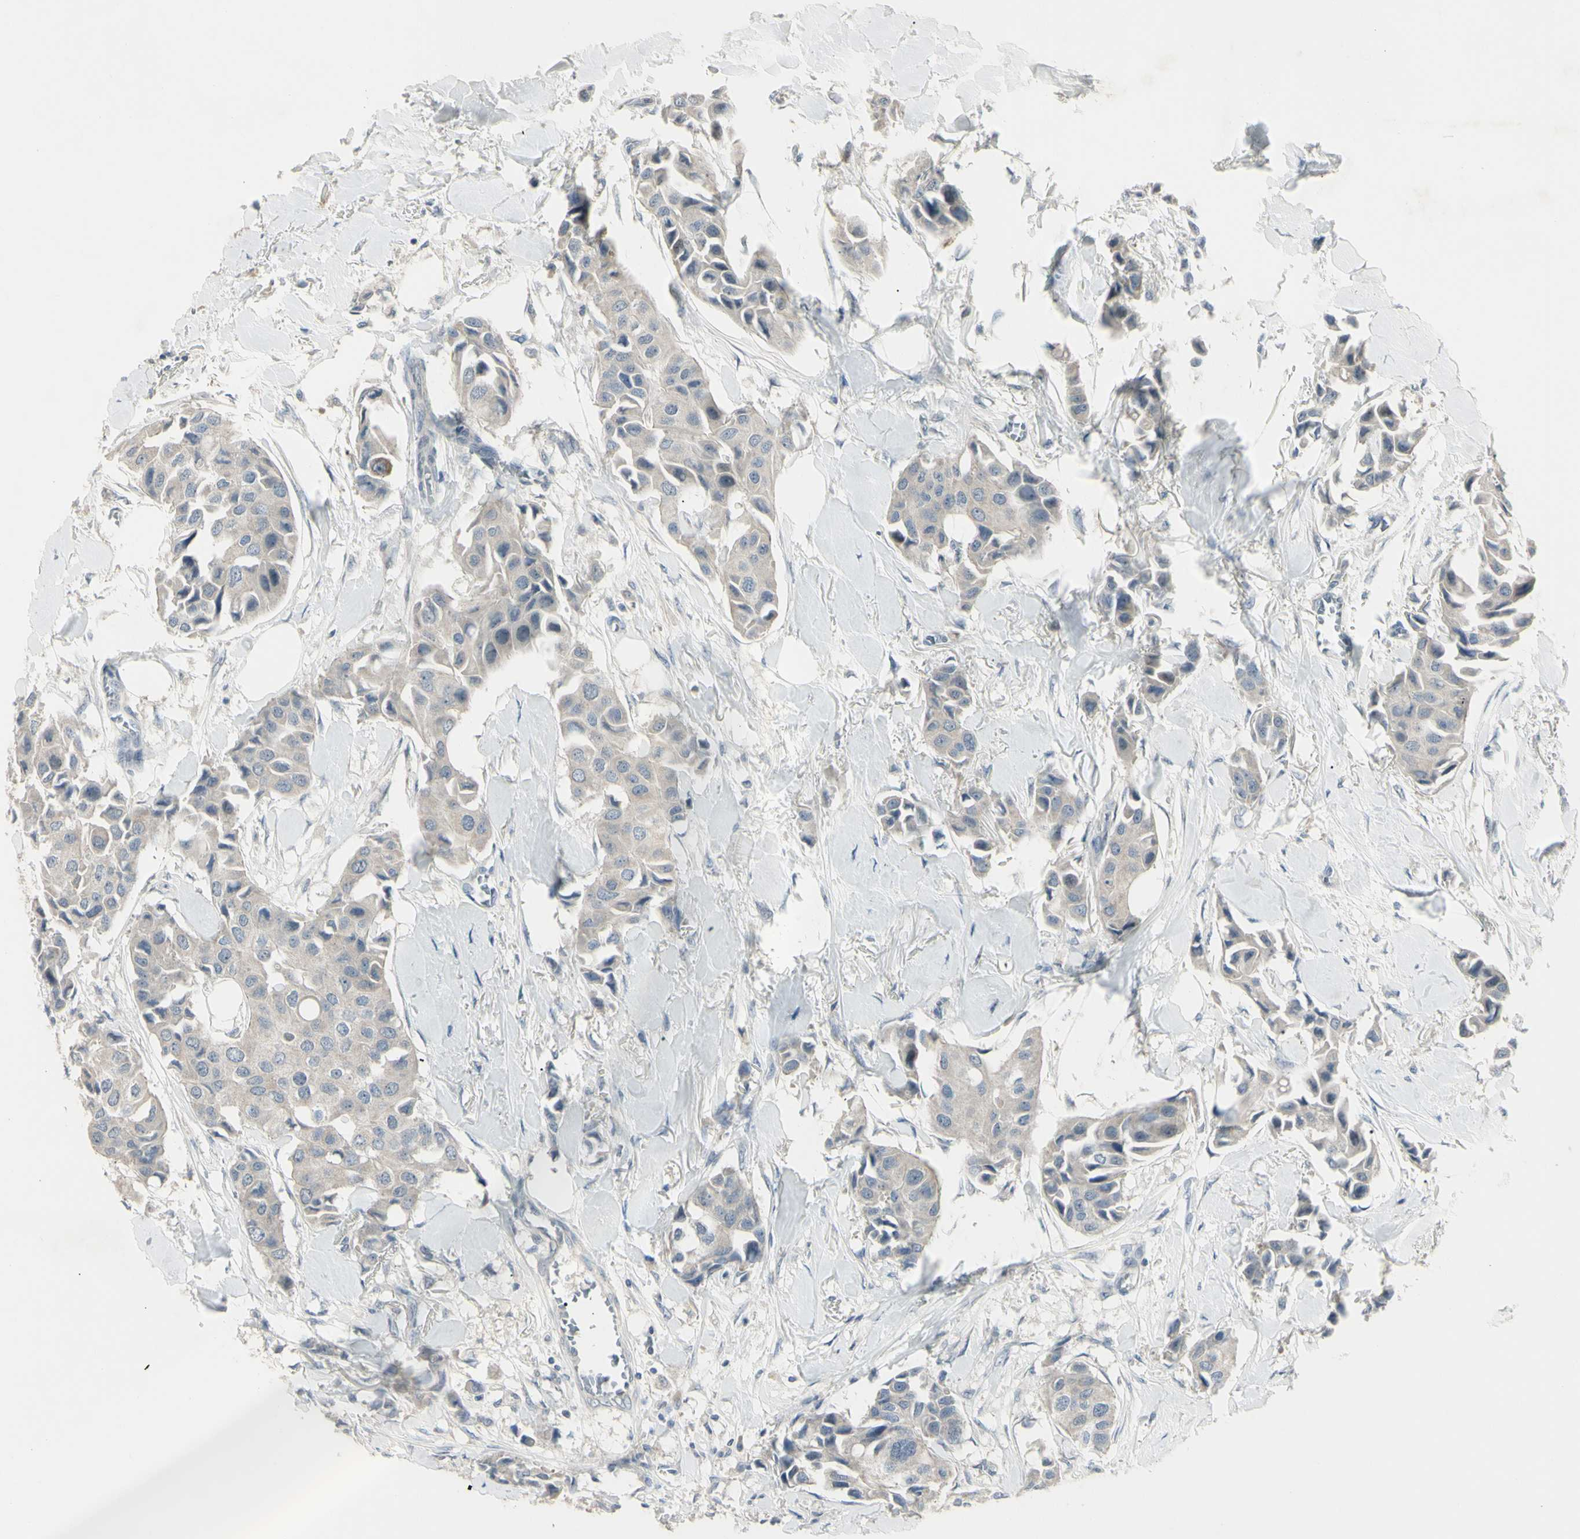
{"staining": {"intensity": "weak", "quantity": ">75%", "location": "cytoplasmic/membranous"}, "tissue": "breast cancer", "cell_type": "Tumor cells", "image_type": "cancer", "snomed": [{"axis": "morphology", "description": "Duct carcinoma"}, {"axis": "topography", "description": "Breast"}], "caption": "Approximately >75% of tumor cells in human breast intraductal carcinoma show weak cytoplasmic/membranous protein staining as visualized by brown immunohistochemical staining.", "gene": "PIAS4", "patient": {"sex": "female", "age": 80}}